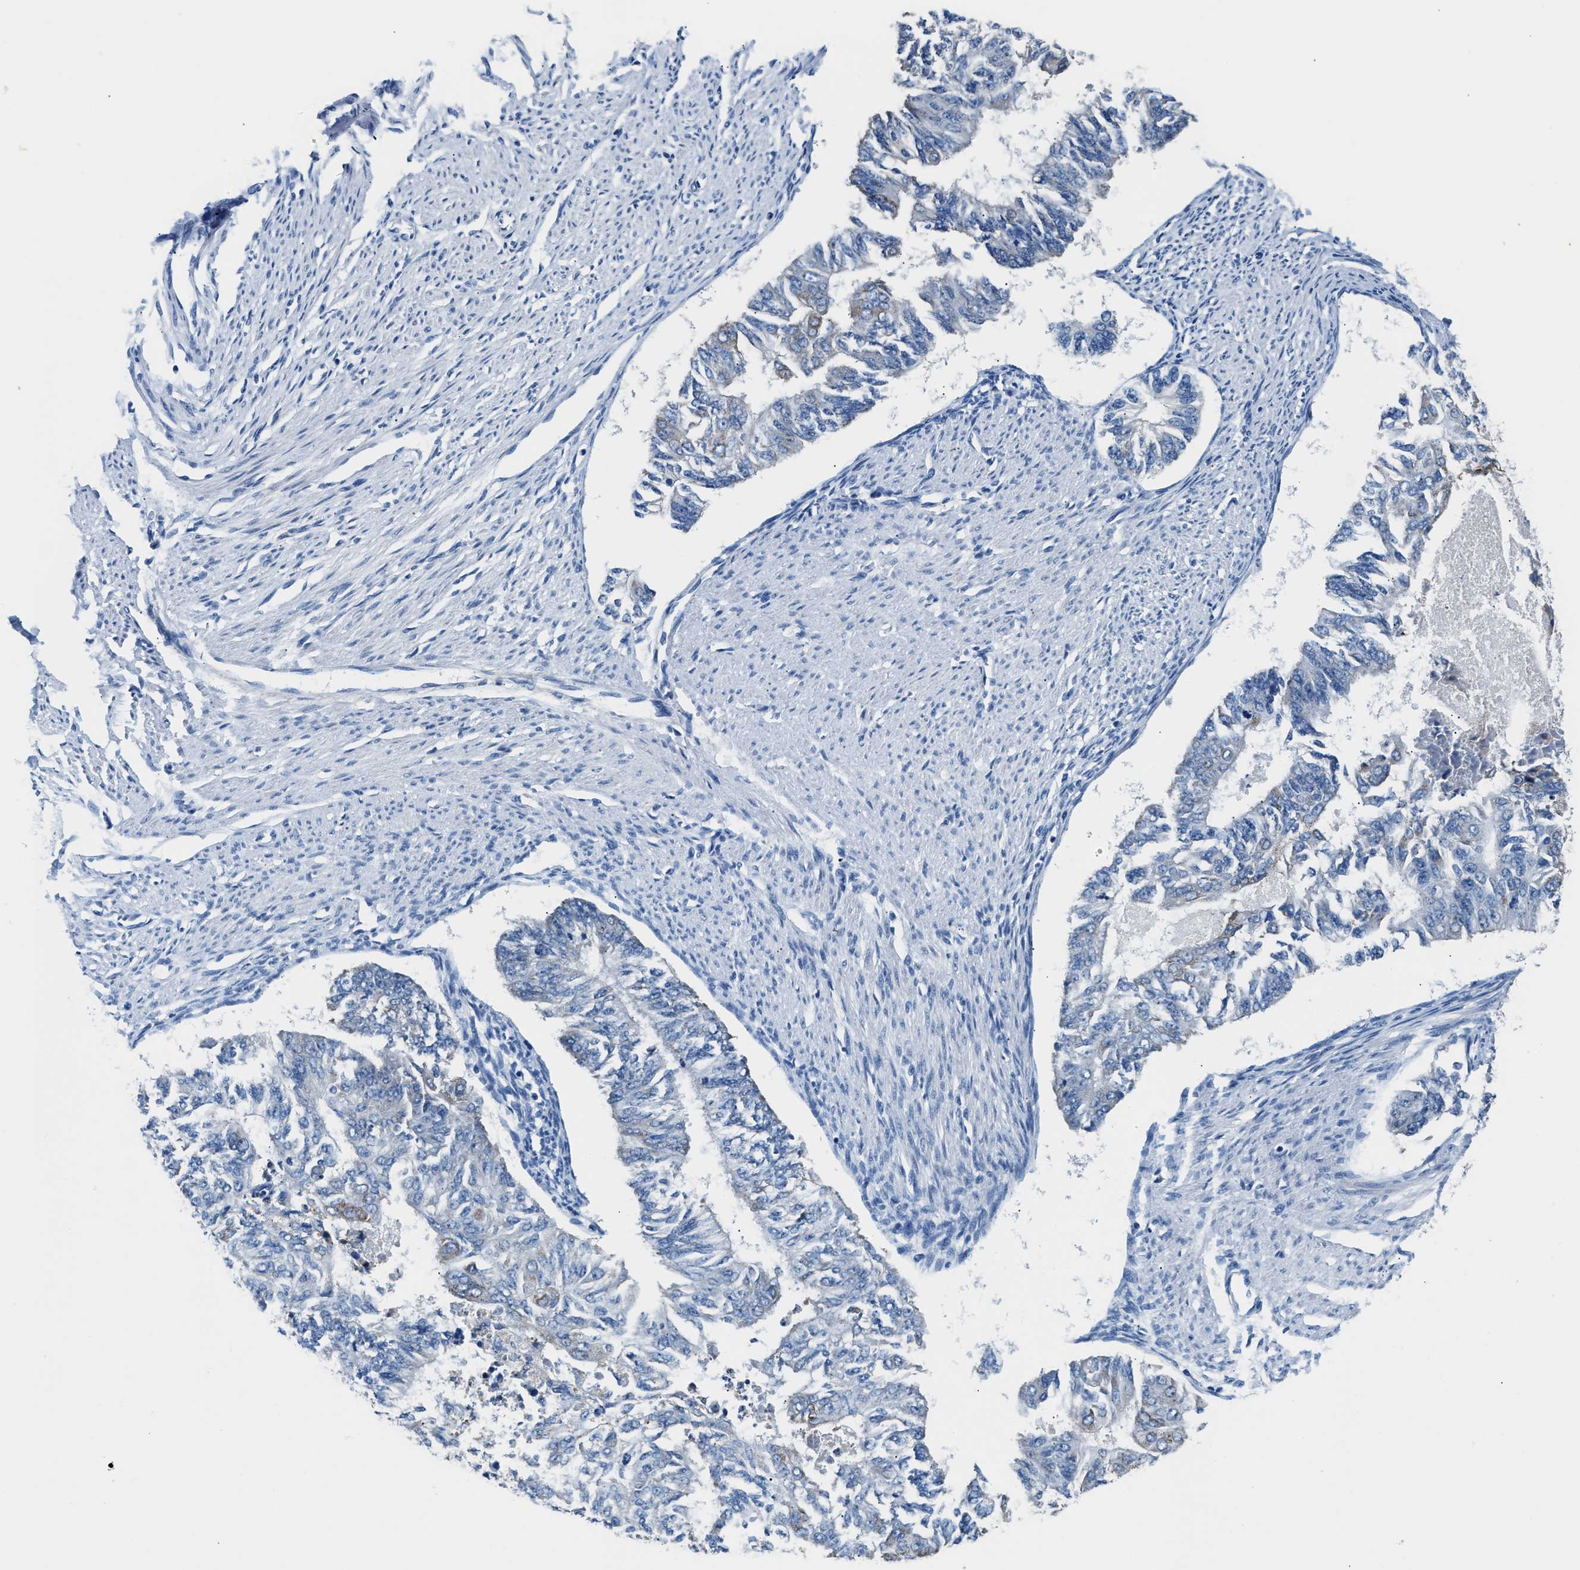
{"staining": {"intensity": "negative", "quantity": "none", "location": "none"}, "tissue": "endometrial cancer", "cell_type": "Tumor cells", "image_type": "cancer", "snomed": [{"axis": "morphology", "description": "Adenocarcinoma, NOS"}, {"axis": "topography", "description": "Endometrium"}], "caption": "The immunohistochemistry (IHC) micrograph has no significant positivity in tumor cells of endometrial adenocarcinoma tissue.", "gene": "TUT7", "patient": {"sex": "female", "age": 32}}